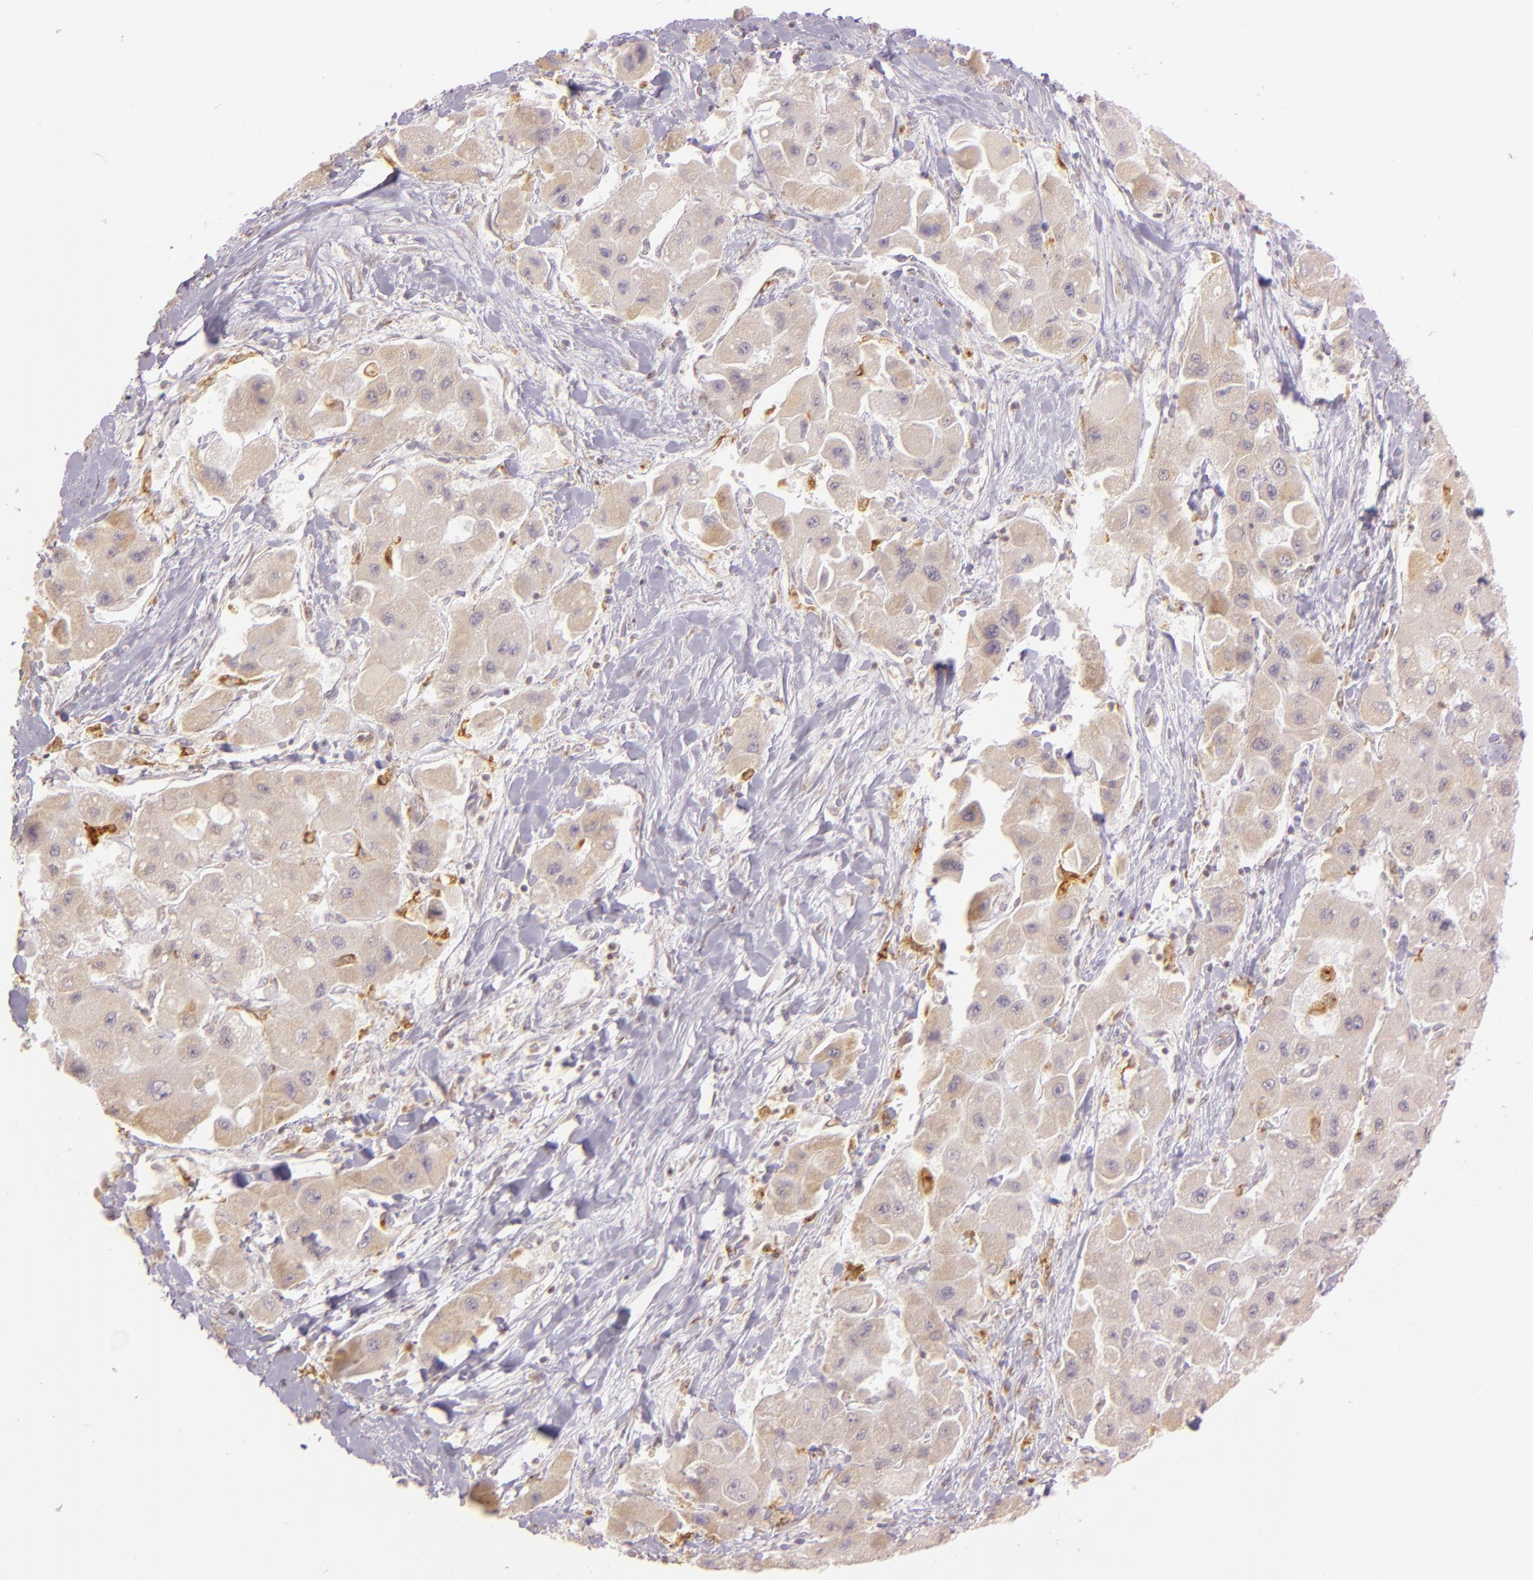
{"staining": {"intensity": "weak", "quantity": ">75%", "location": "cytoplasmic/membranous"}, "tissue": "liver cancer", "cell_type": "Tumor cells", "image_type": "cancer", "snomed": [{"axis": "morphology", "description": "Carcinoma, Hepatocellular, NOS"}, {"axis": "topography", "description": "Liver"}], "caption": "High-power microscopy captured an immunohistochemistry histopathology image of hepatocellular carcinoma (liver), revealing weak cytoplasmic/membranous staining in approximately >75% of tumor cells.", "gene": "LGMN", "patient": {"sex": "male", "age": 24}}